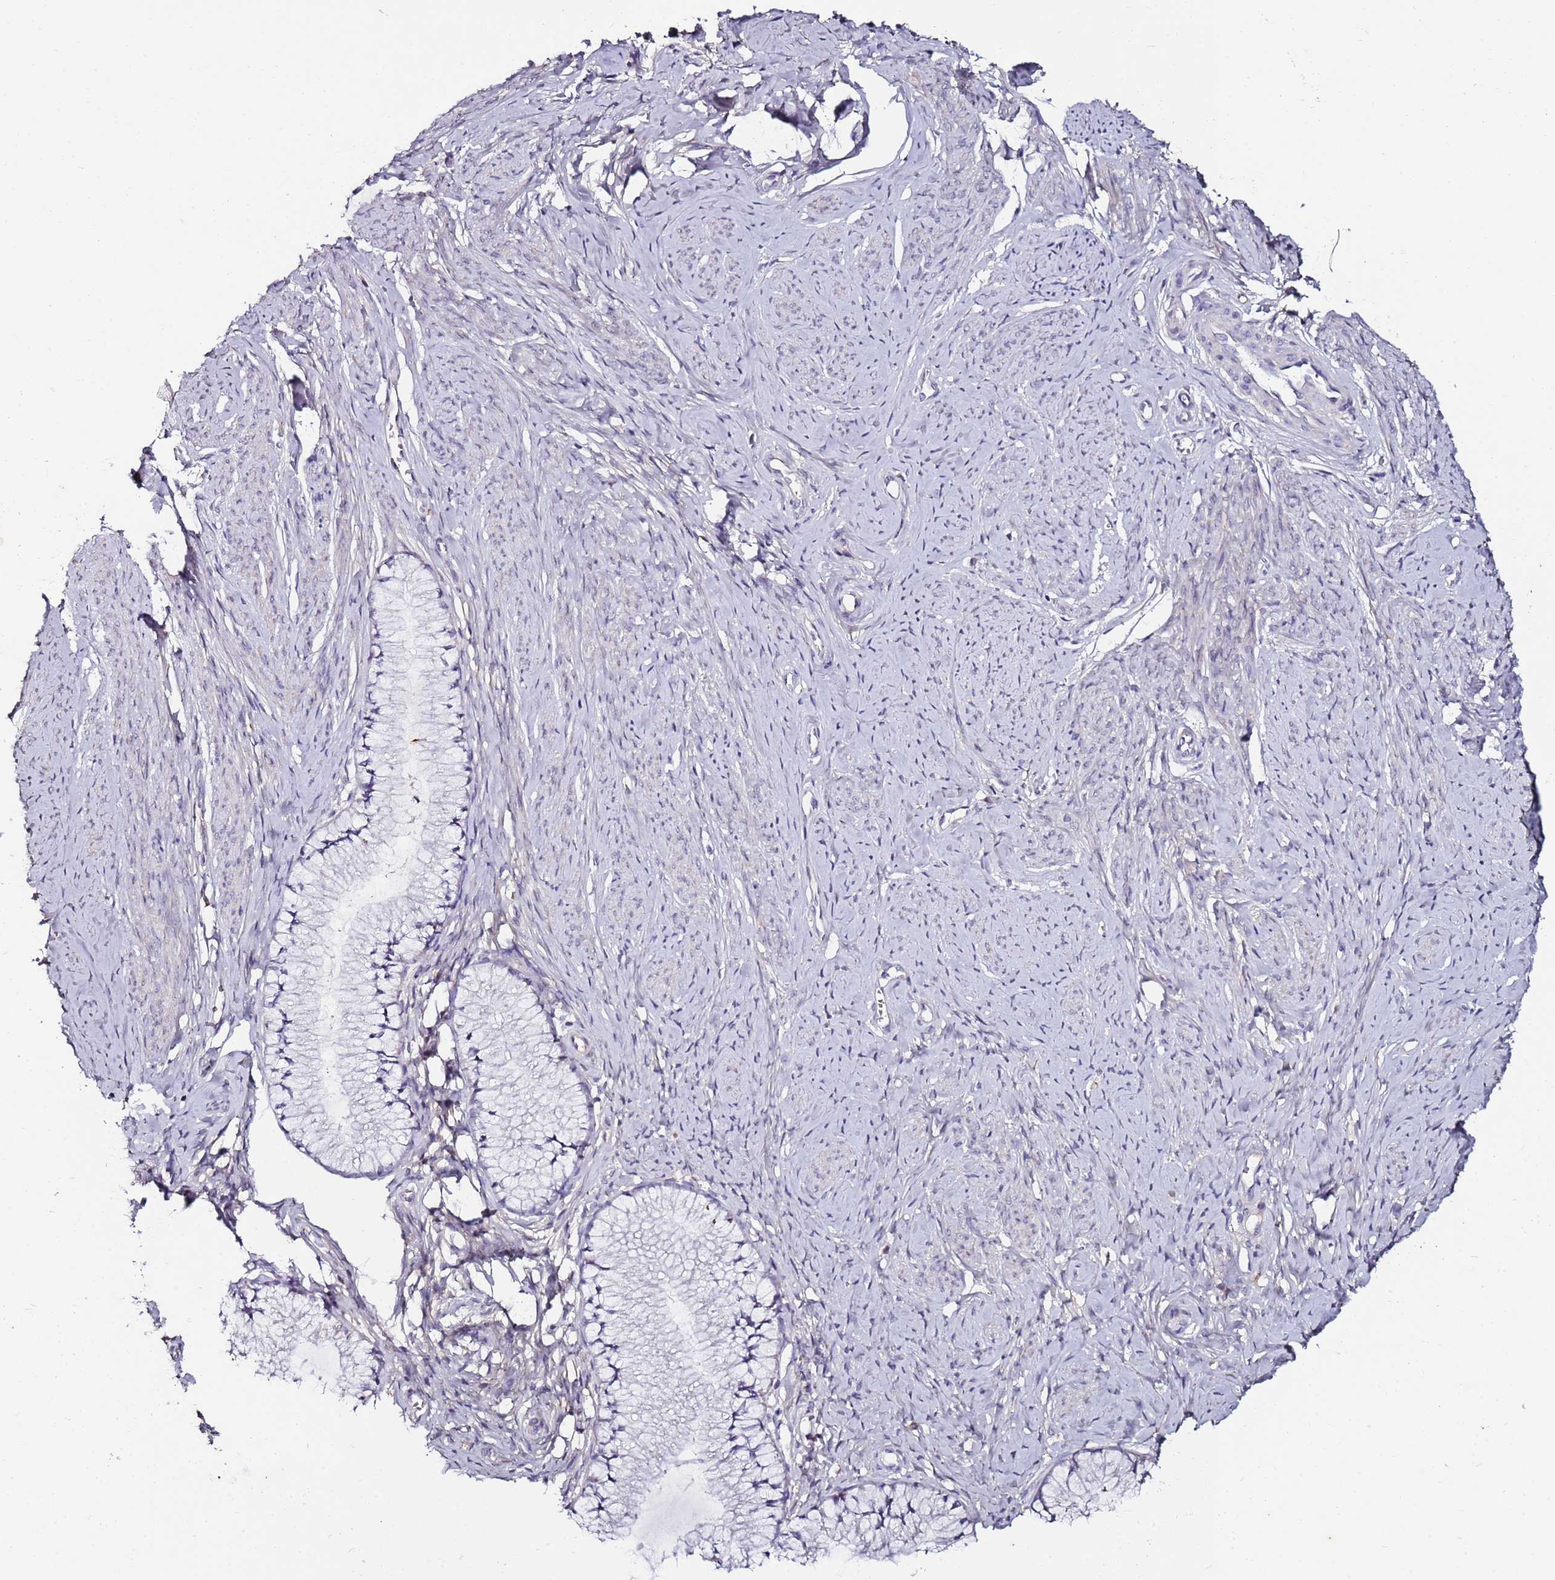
{"staining": {"intensity": "negative", "quantity": "none", "location": "none"}, "tissue": "cervix", "cell_type": "Glandular cells", "image_type": "normal", "snomed": [{"axis": "morphology", "description": "Normal tissue, NOS"}, {"axis": "topography", "description": "Cervix"}], "caption": "Immunohistochemistry photomicrograph of normal cervix: cervix stained with DAB reveals no significant protein expression in glandular cells.", "gene": "C3orf80", "patient": {"sex": "female", "age": 42}}